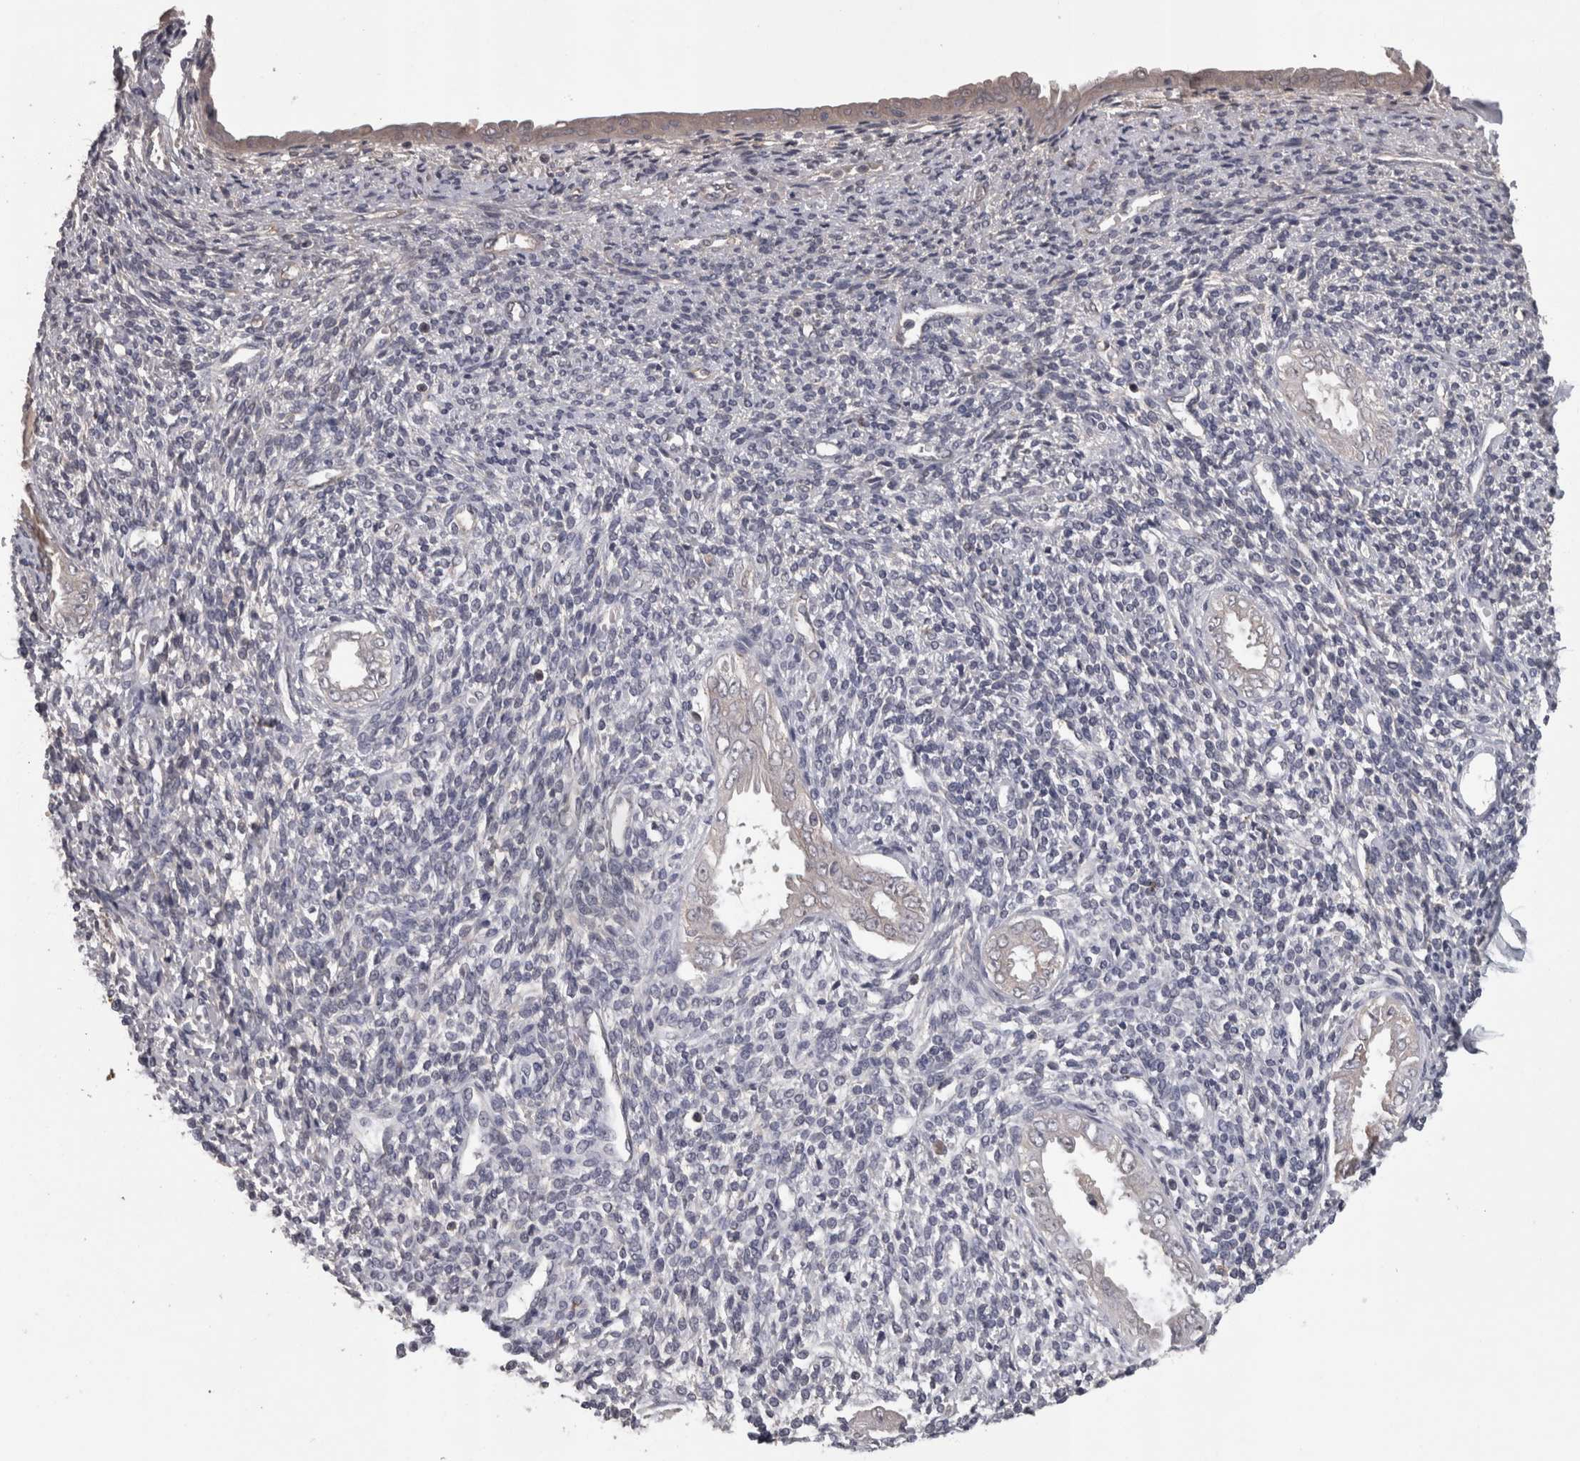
{"staining": {"intensity": "negative", "quantity": "none", "location": "none"}, "tissue": "endometrium", "cell_type": "Cells in endometrial stroma", "image_type": "normal", "snomed": [{"axis": "morphology", "description": "Normal tissue, NOS"}, {"axis": "topography", "description": "Endometrium"}], "caption": "Micrograph shows no significant protein staining in cells in endometrial stroma of unremarkable endometrium.", "gene": "PON3", "patient": {"sex": "female", "age": 66}}